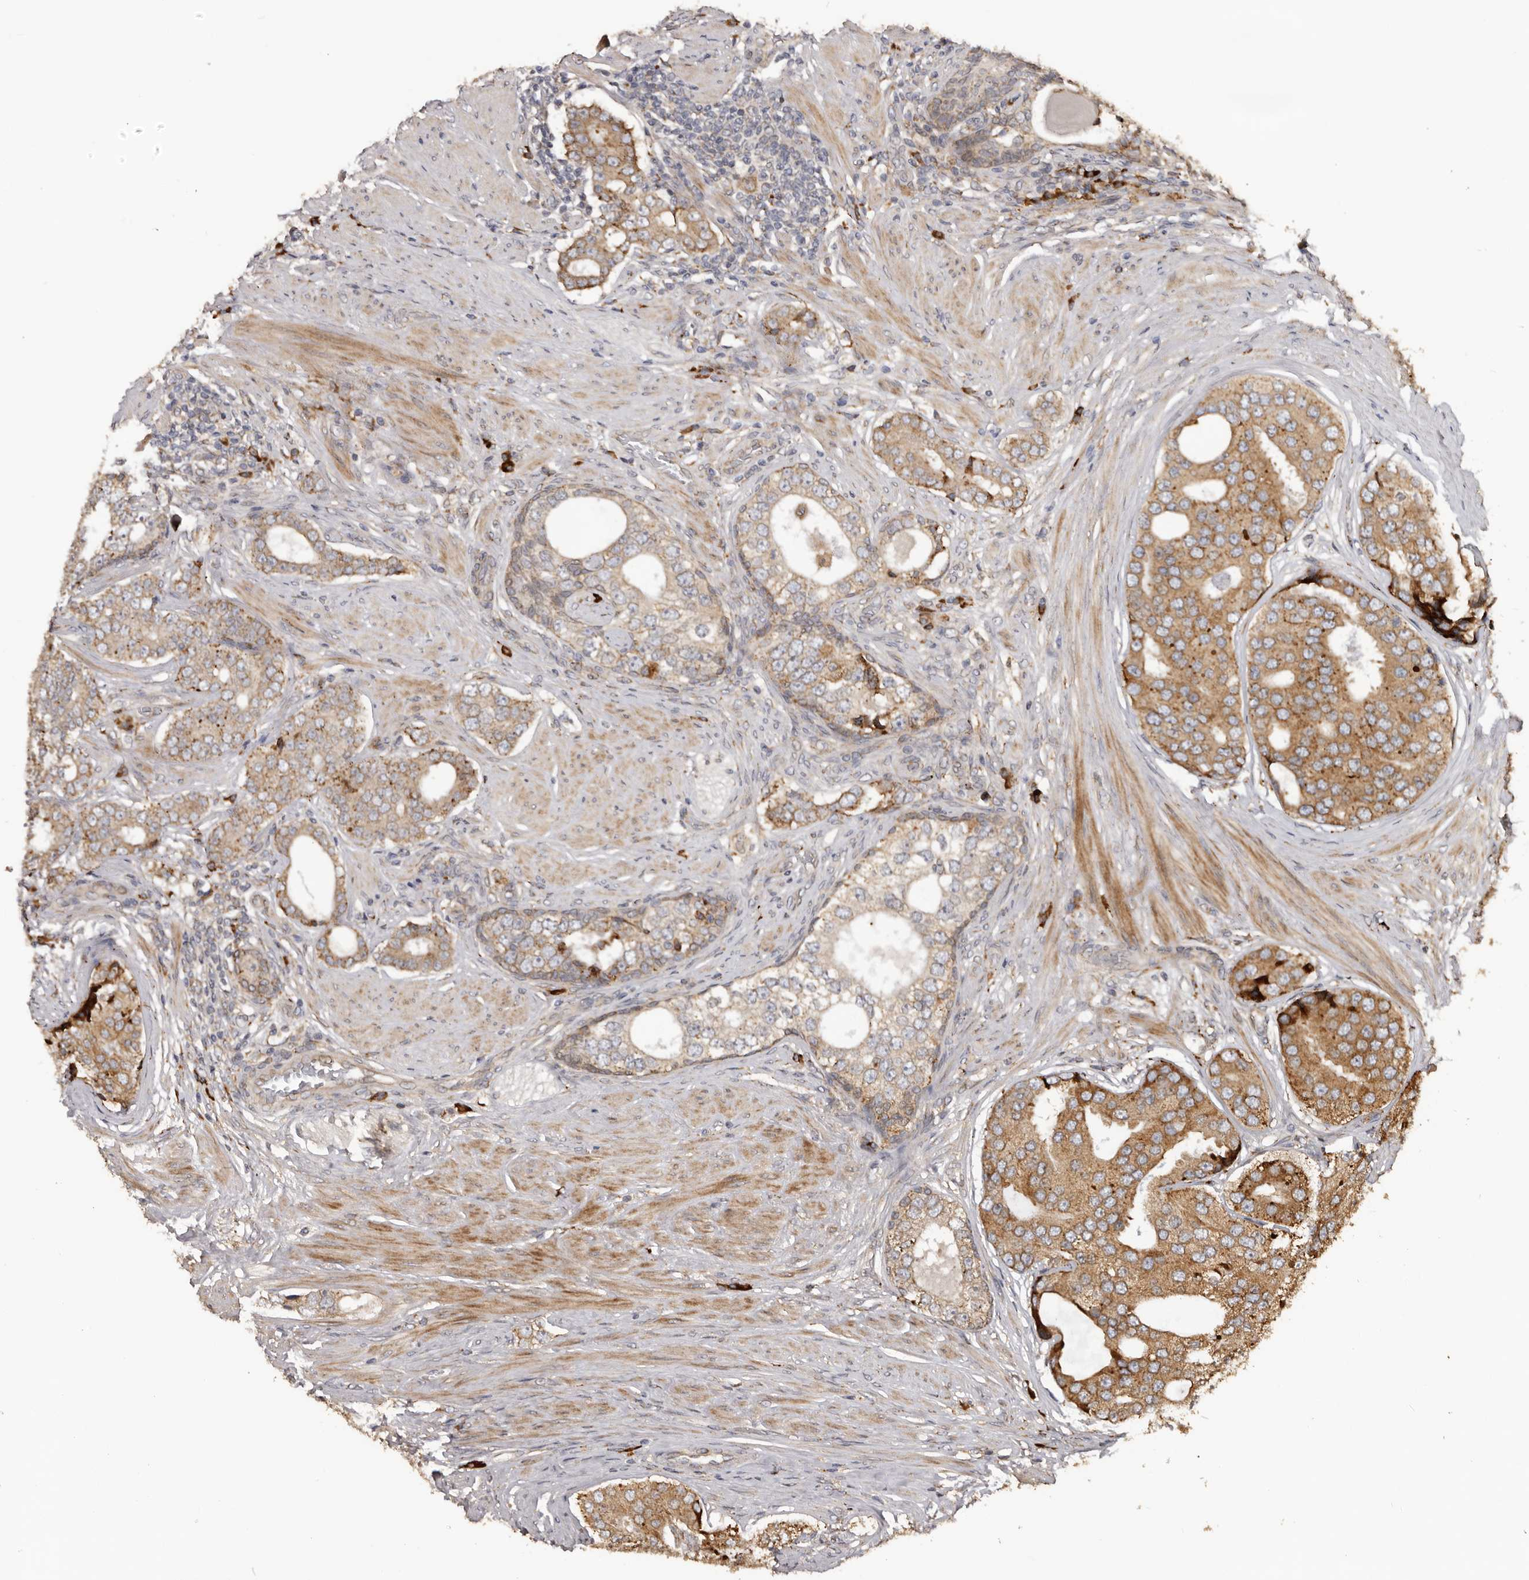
{"staining": {"intensity": "moderate", "quantity": ">75%", "location": "cytoplasmic/membranous"}, "tissue": "prostate cancer", "cell_type": "Tumor cells", "image_type": "cancer", "snomed": [{"axis": "morphology", "description": "Adenocarcinoma, High grade"}, {"axis": "topography", "description": "Prostate"}], "caption": "DAB immunohistochemical staining of human adenocarcinoma (high-grade) (prostate) shows moderate cytoplasmic/membranous protein expression in approximately >75% of tumor cells.", "gene": "NUP43", "patient": {"sex": "male", "age": 56}}